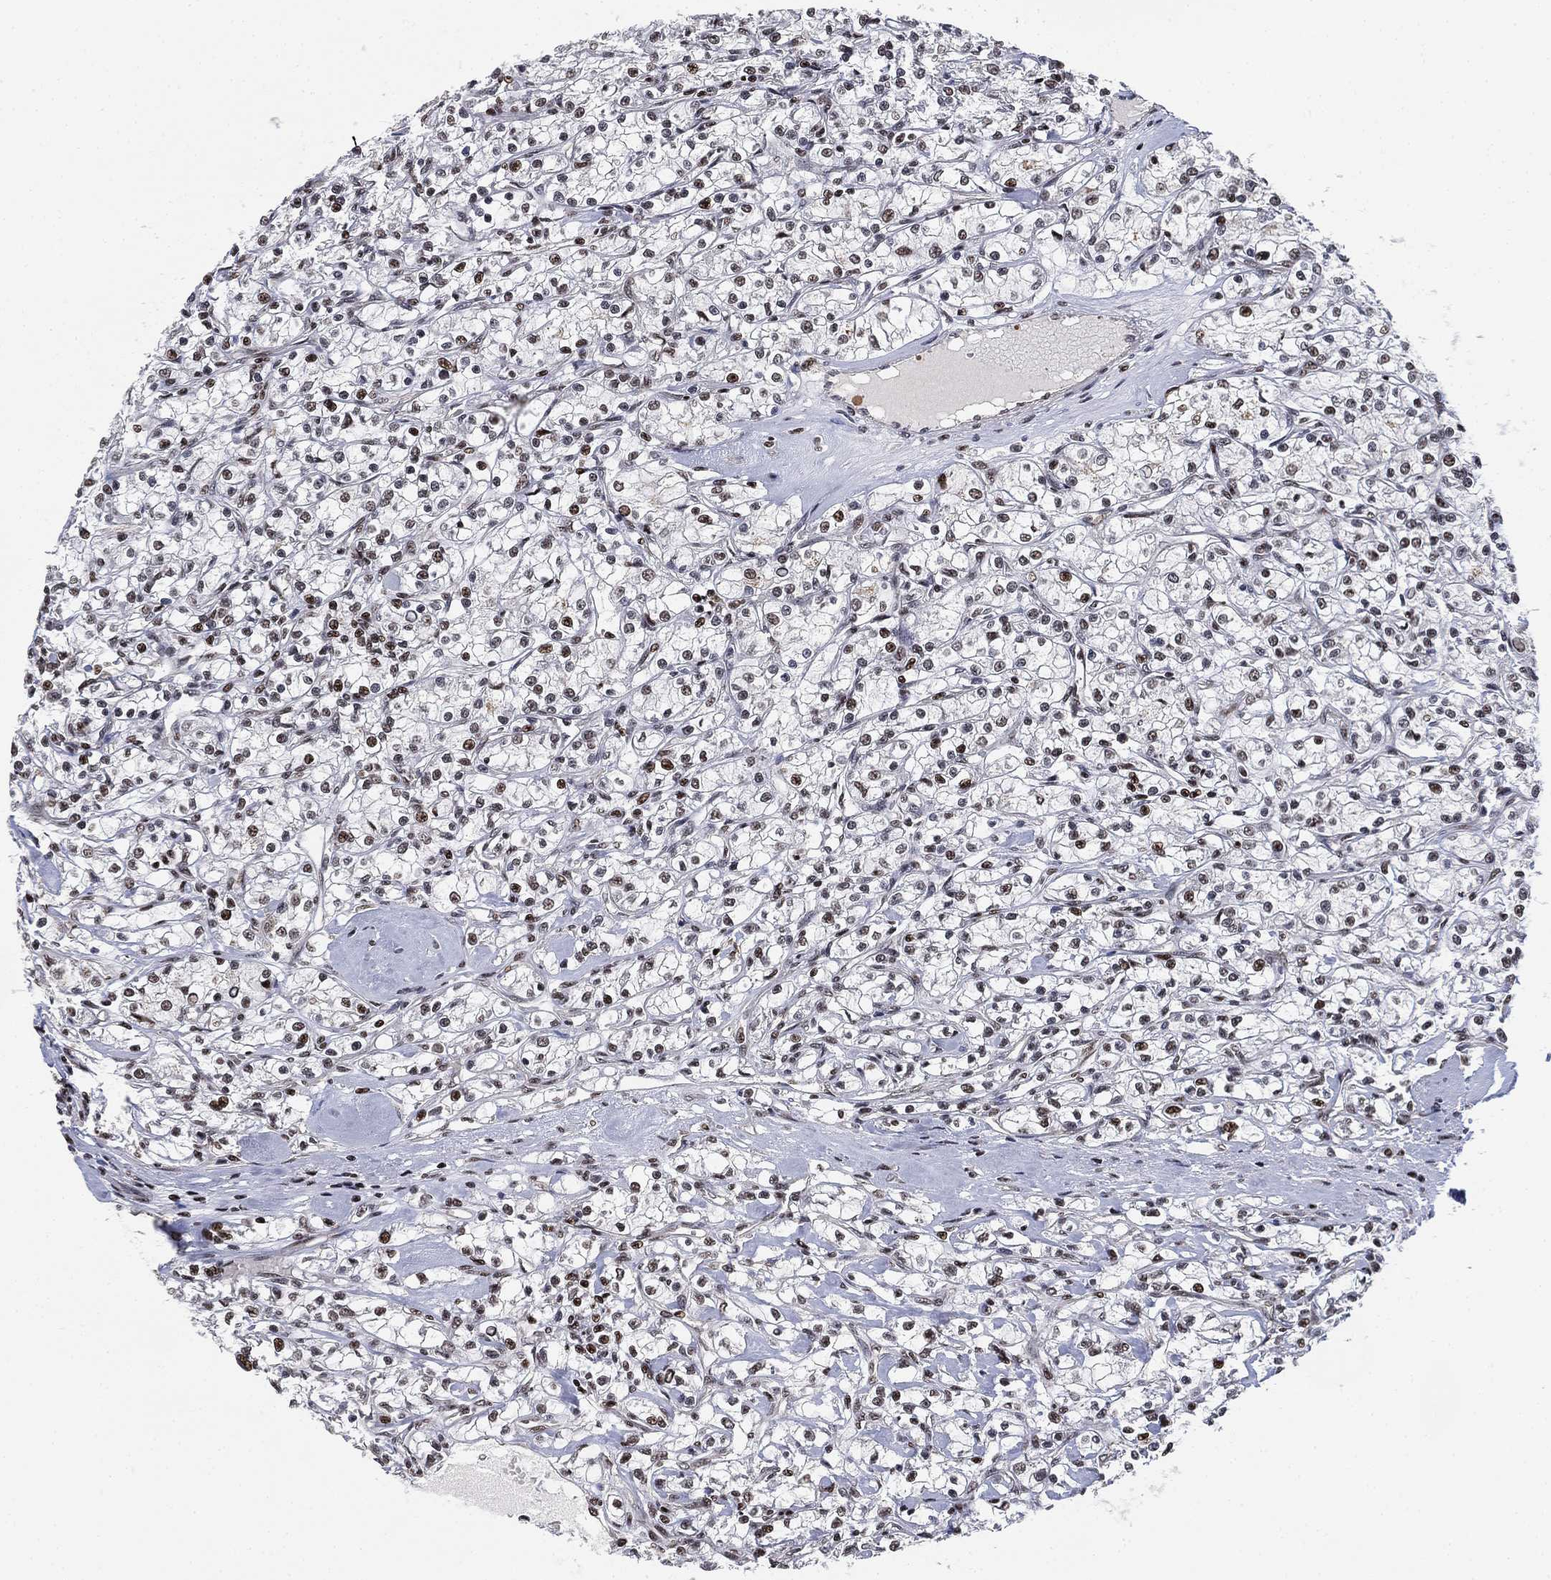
{"staining": {"intensity": "moderate", "quantity": "25%-75%", "location": "nuclear"}, "tissue": "renal cancer", "cell_type": "Tumor cells", "image_type": "cancer", "snomed": [{"axis": "morphology", "description": "Adenocarcinoma, NOS"}, {"axis": "topography", "description": "Kidney"}], "caption": "A photomicrograph of renal cancer (adenocarcinoma) stained for a protein reveals moderate nuclear brown staining in tumor cells.", "gene": "ZSCAN30", "patient": {"sex": "female", "age": 59}}